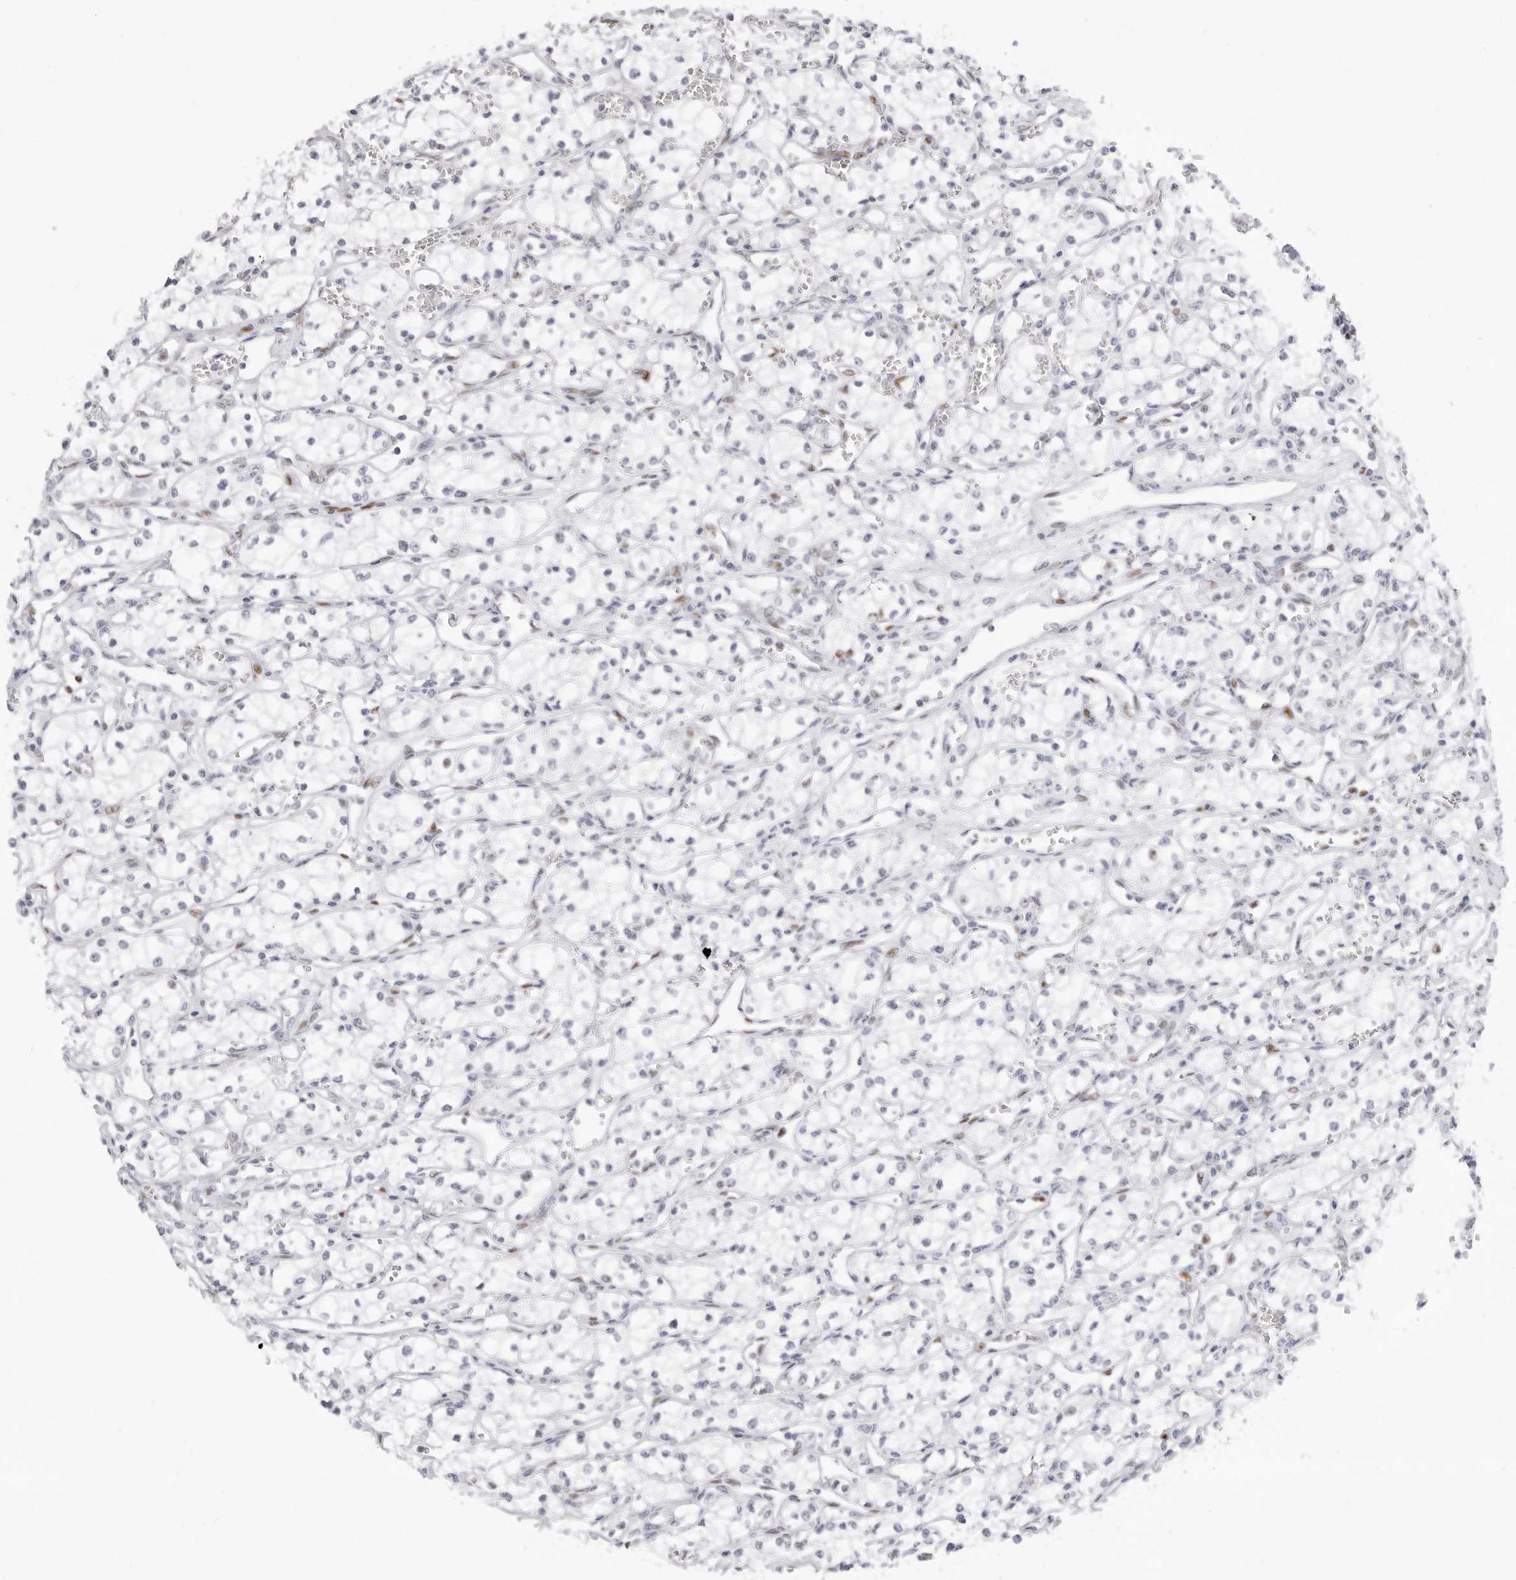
{"staining": {"intensity": "negative", "quantity": "none", "location": "none"}, "tissue": "renal cancer", "cell_type": "Tumor cells", "image_type": "cancer", "snomed": [{"axis": "morphology", "description": "Adenocarcinoma, NOS"}, {"axis": "topography", "description": "Kidney"}], "caption": "Immunohistochemical staining of human renal adenocarcinoma demonstrates no significant staining in tumor cells.", "gene": "NASP", "patient": {"sex": "male", "age": 59}}